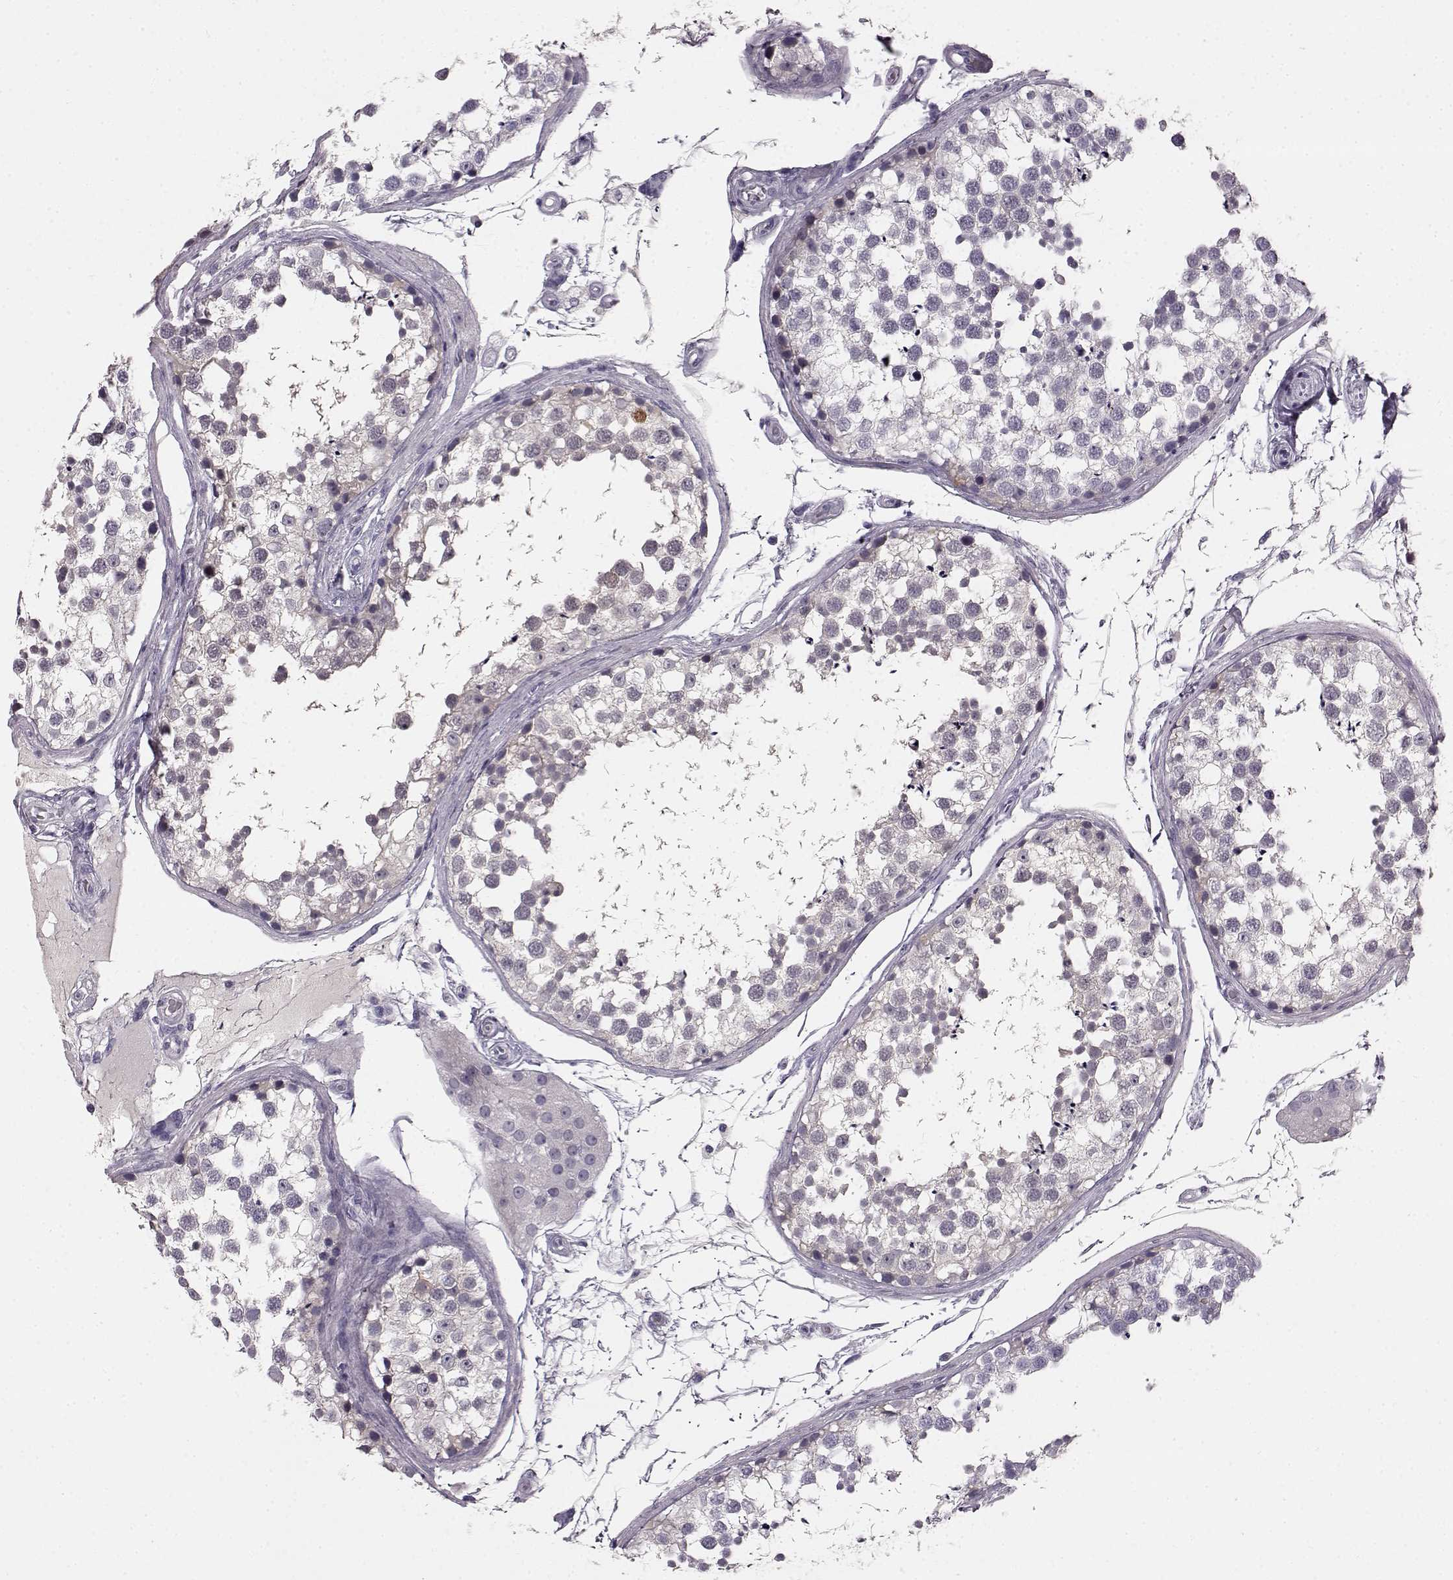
{"staining": {"intensity": "negative", "quantity": "none", "location": "none"}, "tissue": "testis", "cell_type": "Cells in seminiferous ducts", "image_type": "normal", "snomed": [{"axis": "morphology", "description": "Normal tissue, NOS"}, {"axis": "morphology", "description": "Seminoma, NOS"}, {"axis": "topography", "description": "Testis"}], "caption": "Cells in seminiferous ducts show no significant protein expression in normal testis. The staining is performed using DAB brown chromogen with nuclei counter-stained in using hematoxylin.", "gene": "KRT81", "patient": {"sex": "male", "age": 65}}